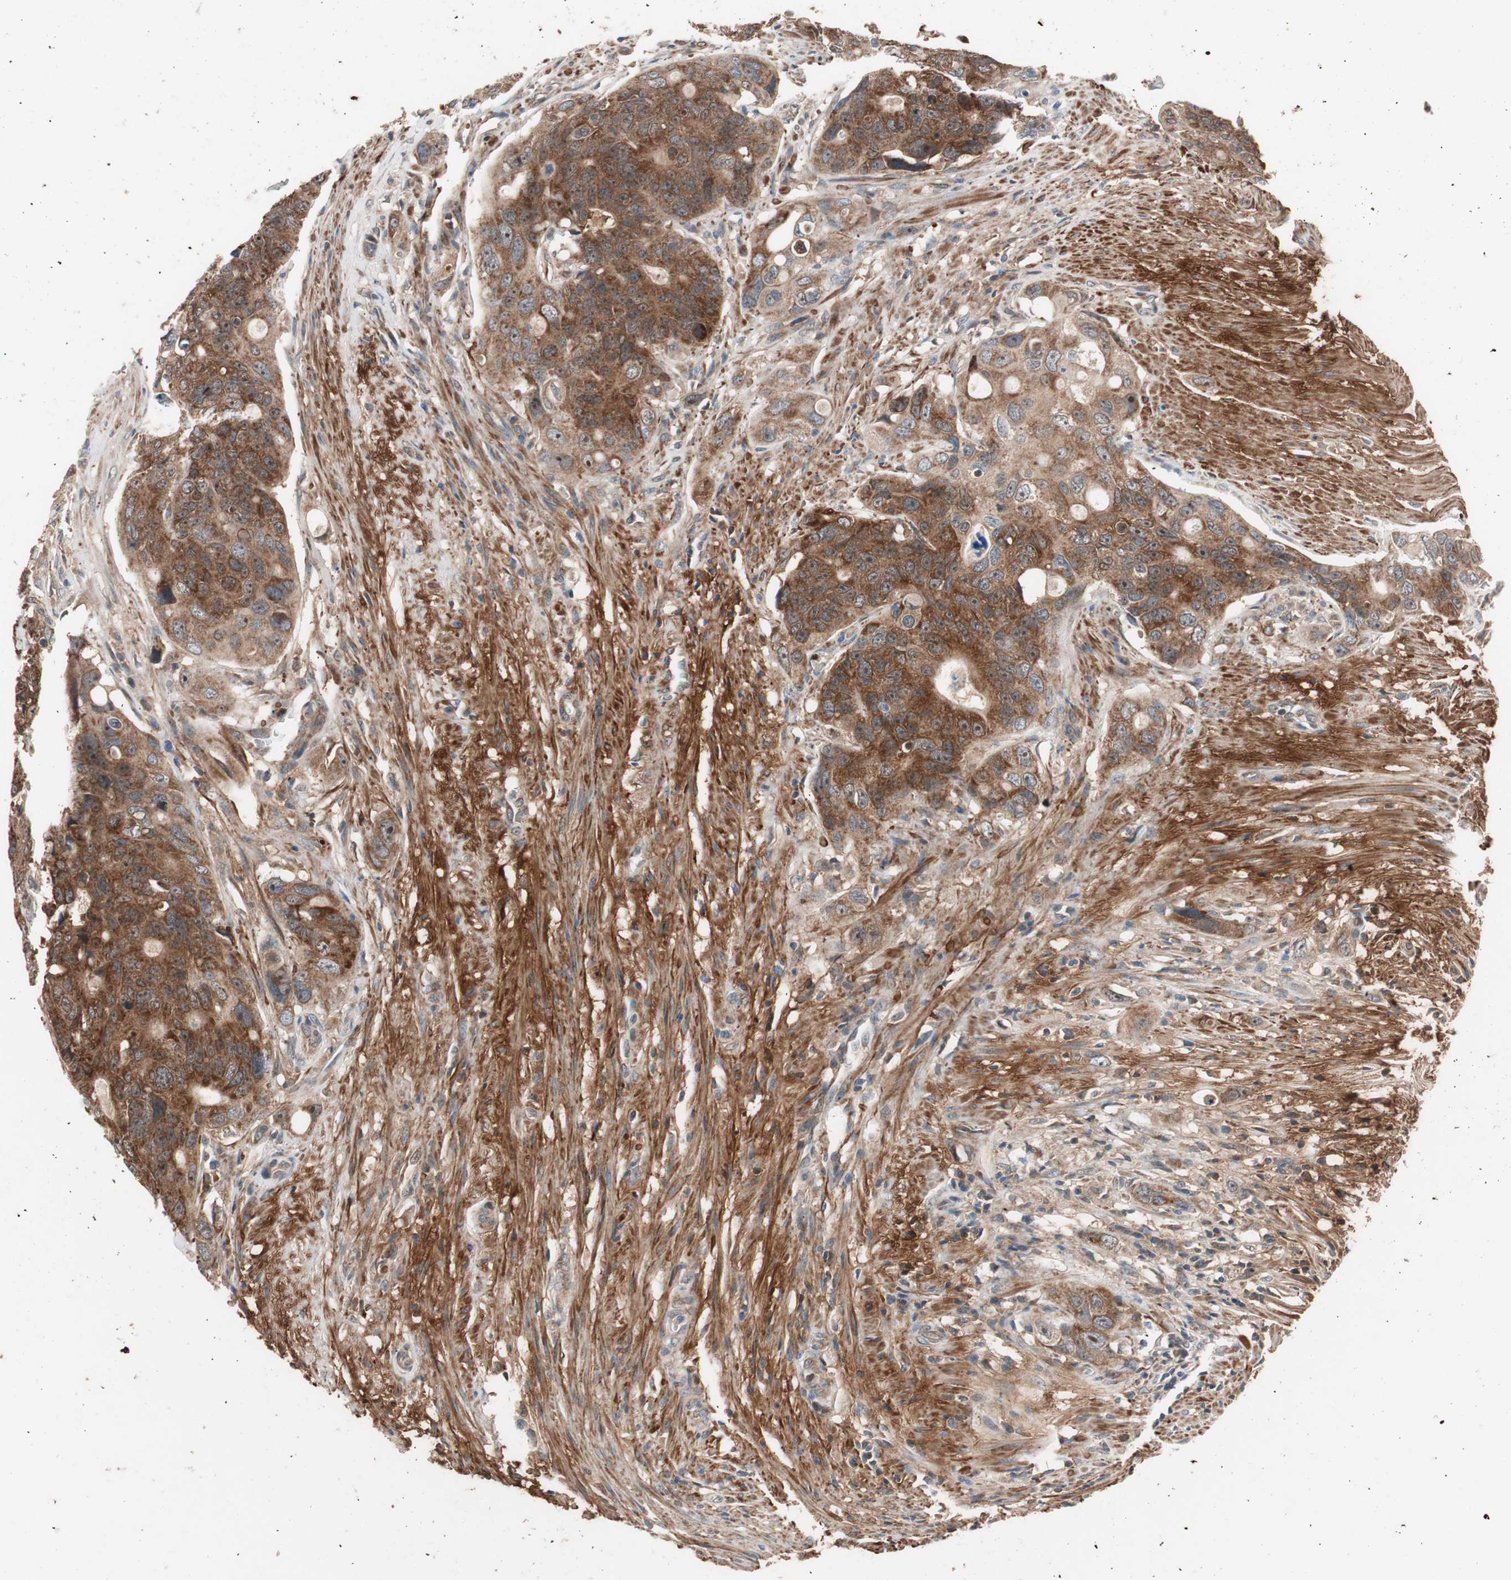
{"staining": {"intensity": "strong", "quantity": ">75%", "location": "cytoplasmic/membranous"}, "tissue": "colorectal cancer", "cell_type": "Tumor cells", "image_type": "cancer", "snomed": [{"axis": "morphology", "description": "Adenocarcinoma, NOS"}, {"axis": "topography", "description": "Colon"}], "caption": "Protein staining reveals strong cytoplasmic/membranous positivity in approximately >75% of tumor cells in adenocarcinoma (colorectal). The protein is stained brown, and the nuclei are stained in blue (DAB (3,3'-diaminobenzidine) IHC with brightfield microscopy, high magnification).", "gene": "HMBS", "patient": {"sex": "female", "age": 57}}